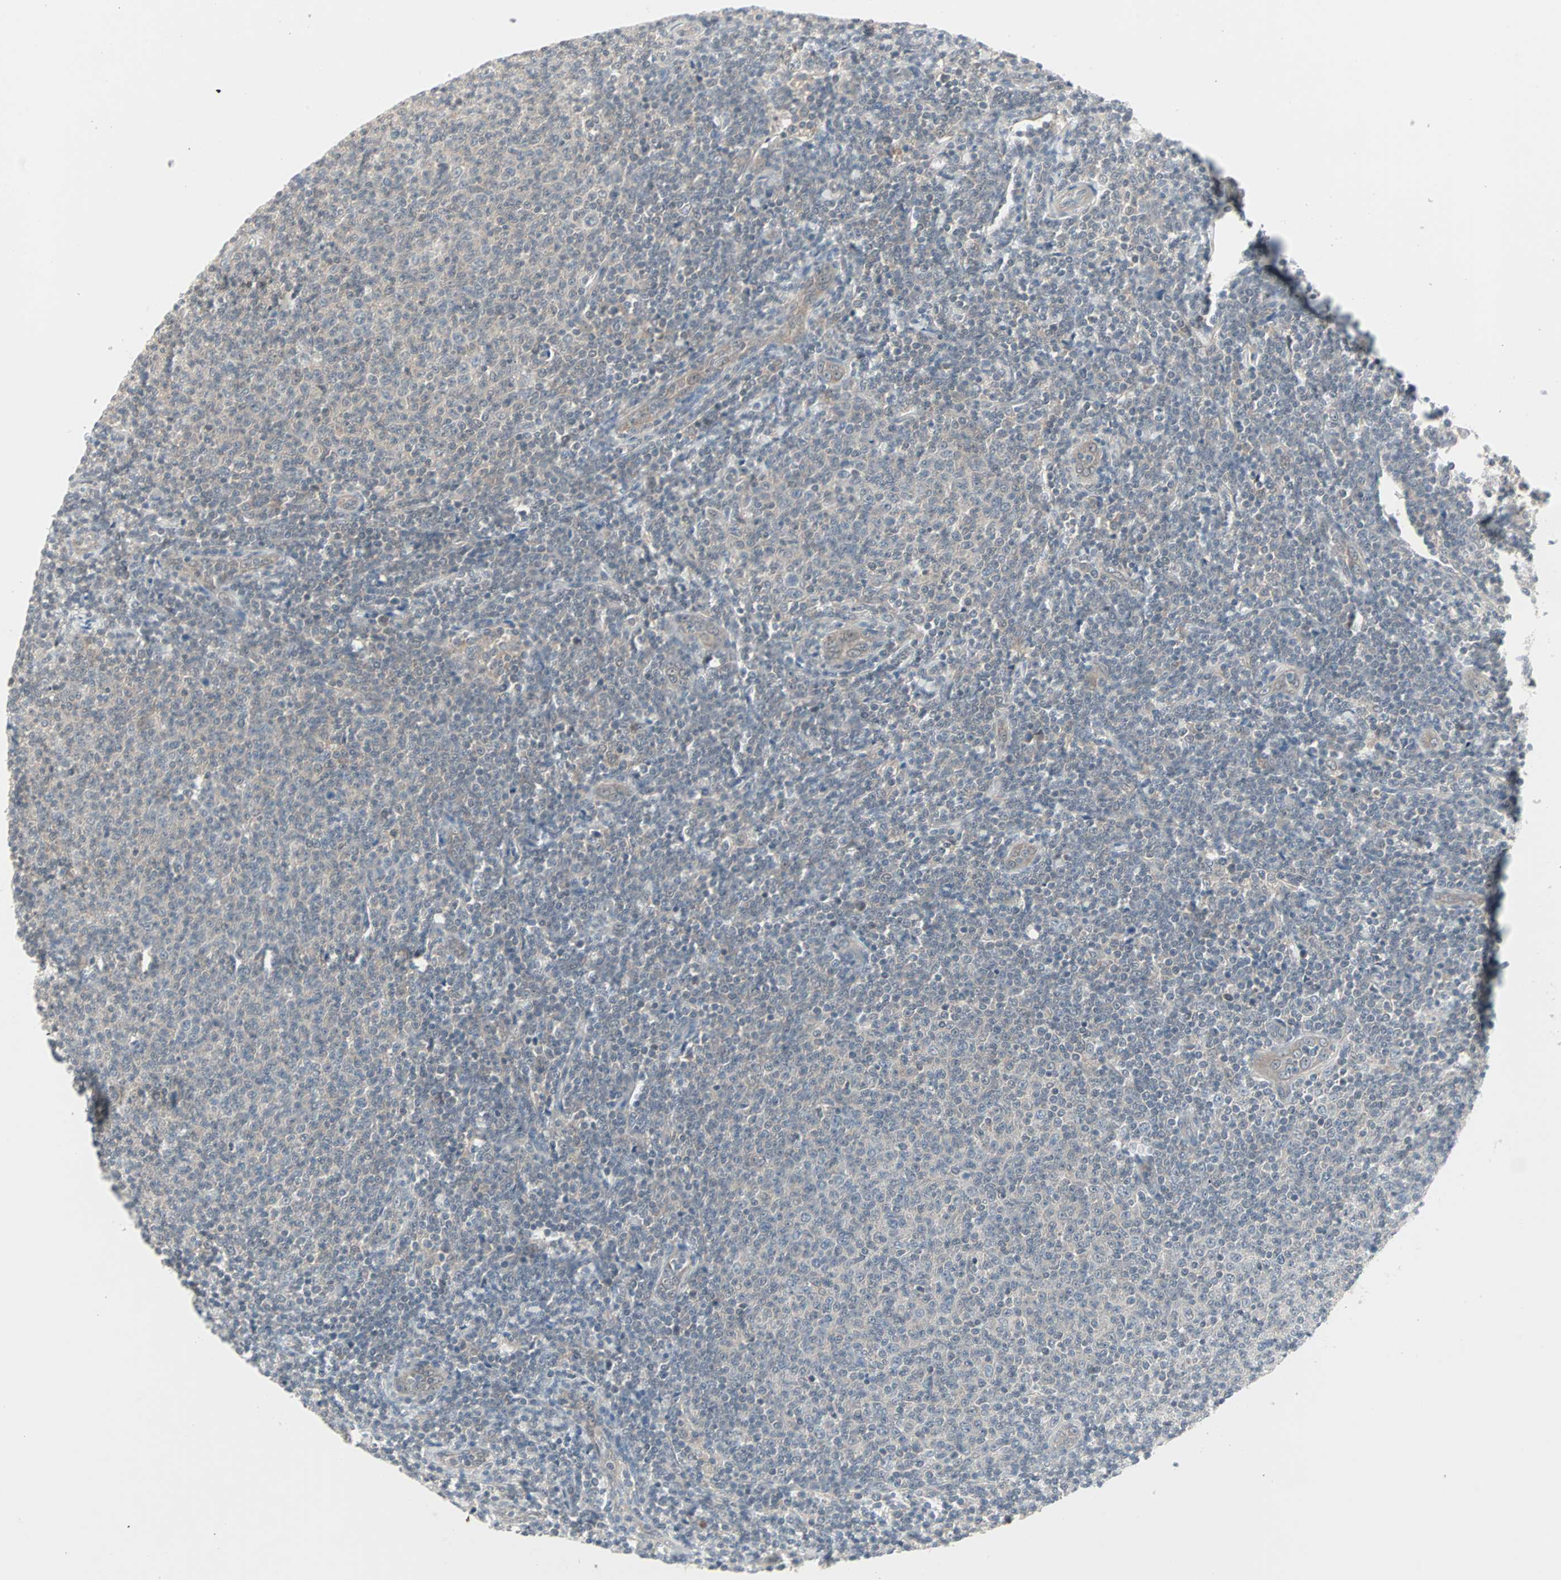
{"staining": {"intensity": "negative", "quantity": "none", "location": "none"}, "tissue": "lymphoma", "cell_type": "Tumor cells", "image_type": "cancer", "snomed": [{"axis": "morphology", "description": "Malignant lymphoma, non-Hodgkin's type, Low grade"}, {"axis": "topography", "description": "Lymph node"}], "caption": "Photomicrograph shows no protein staining in tumor cells of low-grade malignant lymphoma, non-Hodgkin's type tissue.", "gene": "PTPA", "patient": {"sex": "male", "age": 66}}